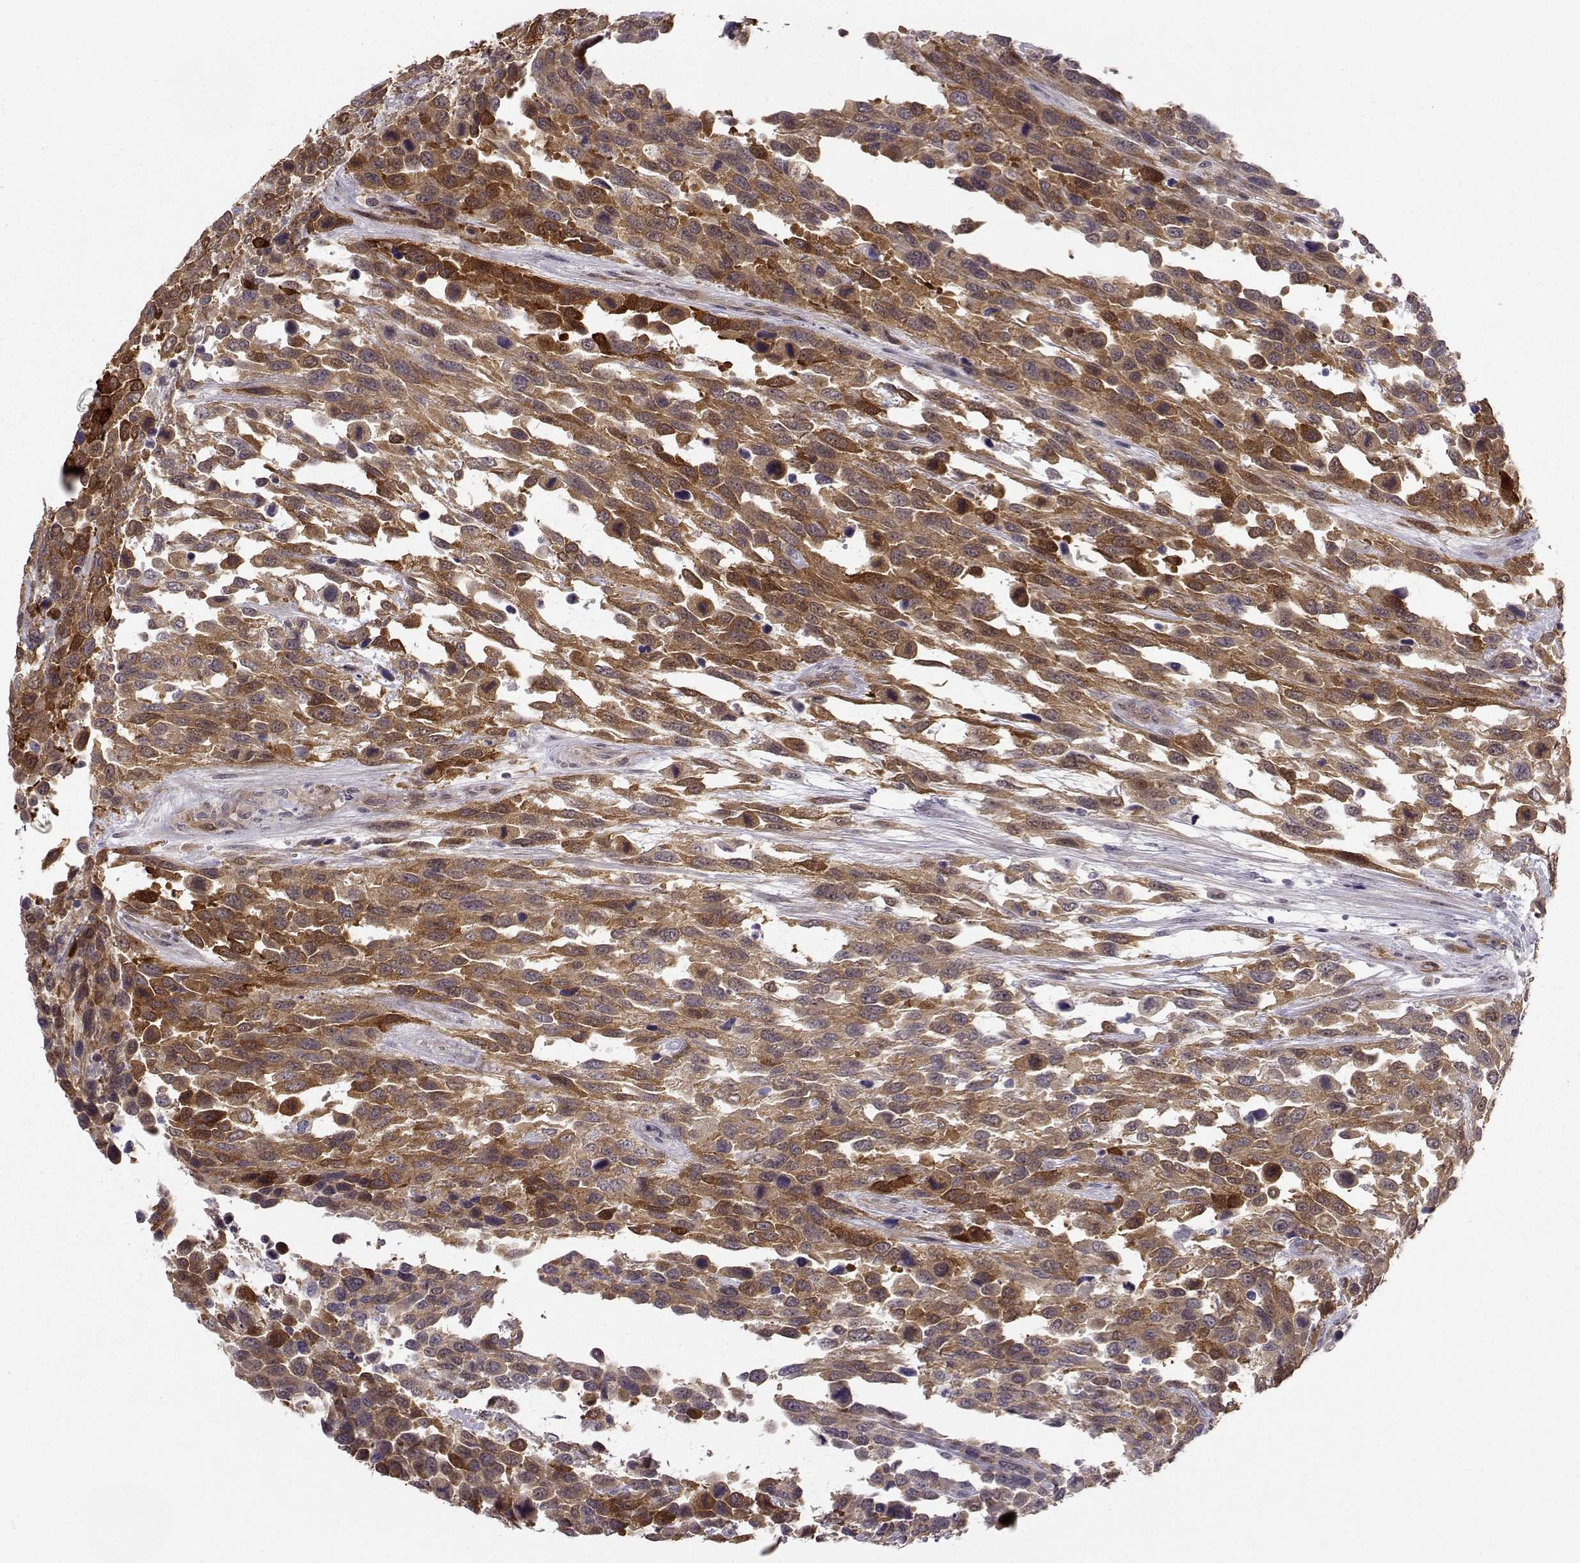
{"staining": {"intensity": "moderate", "quantity": ">75%", "location": "cytoplasmic/membranous"}, "tissue": "urothelial cancer", "cell_type": "Tumor cells", "image_type": "cancer", "snomed": [{"axis": "morphology", "description": "Urothelial carcinoma, High grade"}, {"axis": "topography", "description": "Urinary bladder"}], "caption": "Urothelial cancer stained with immunohistochemistry shows moderate cytoplasmic/membranous expression in about >75% of tumor cells.", "gene": "NQO1", "patient": {"sex": "female", "age": 70}}